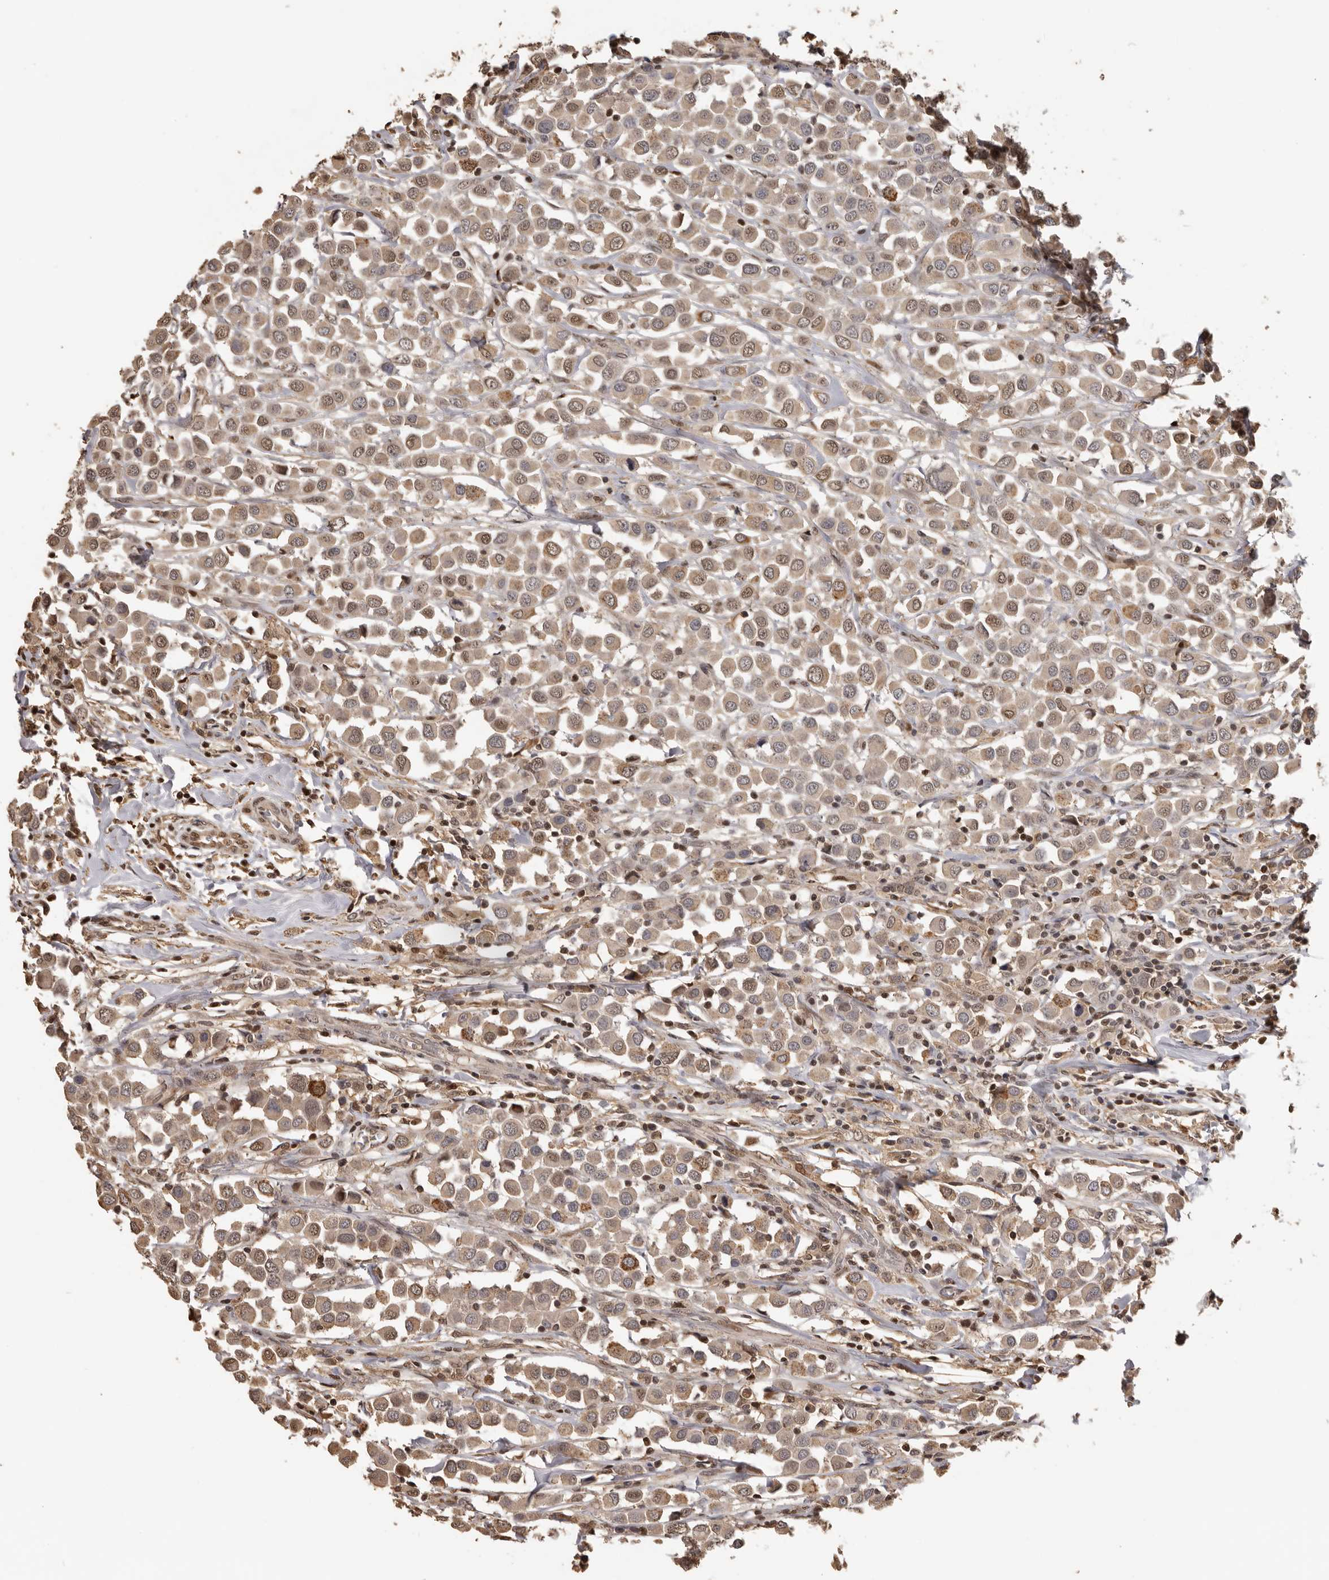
{"staining": {"intensity": "moderate", "quantity": ">75%", "location": "cytoplasmic/membranous,nuclear"}, "tissue": "breast cancer", "cell_type": "Tumor cells", "image_type": "cancer", "snomed": [{"axis": "morphology", "description": "Duct carcinoma"}, {"axis": "topography", "description": "Breast"}], "caption": "Immunohistochemistry (IHC) image of neoplastic tissue: breast cancer stained using immunohistochemistry (IHC) exhibits medium levels of moderate protein expression localized specifically in the cytoplasmic/membranous and nuclear of tumor cells, appearing as a cytoplasmic/membranous and nuclear brown color.", "gene": "KIF2B", "patient": {"sex": "female", "age": 61}}